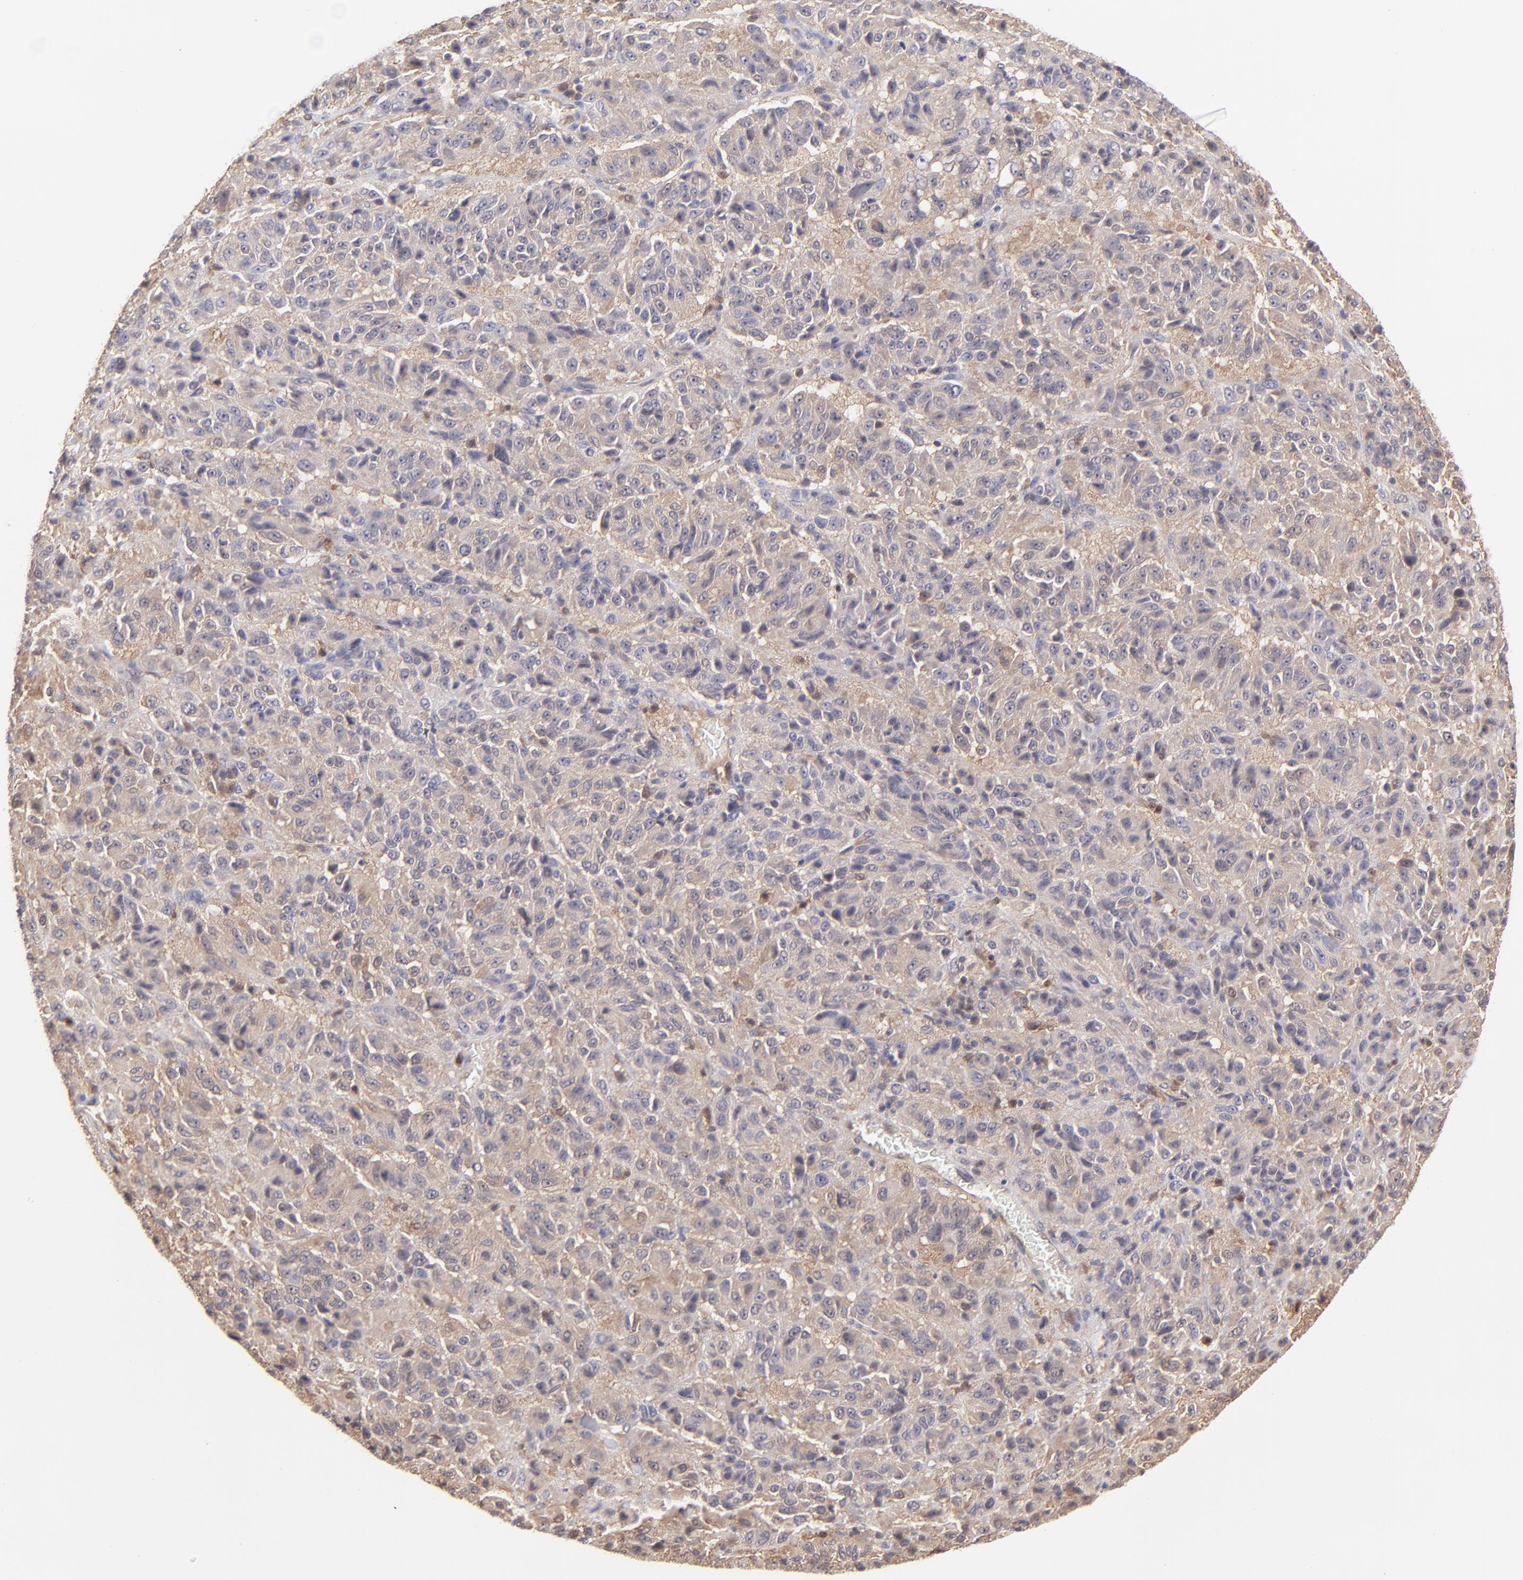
{"staining": {"intensity": "weak", "quantity": ">75%", "location": "cytoplasmic/membranous"}, "tissue": "melanoma", "cell_type": "Tumor cells", "image_type": "cancer", "snomed": [{"axis": "morphology", "description": "Malignant melanoma, Metastatic site"}, {"axis": "topography", "description": "Lung"}], "caption": "Human malignant melanoma (metastatic site) stained for a protein (brown) shows weak cytoplasmic/membranous positive expression in about >75% of tumor cells.", "gene": "HYAL1", "patient": {"sex": "male", "age": 64}}